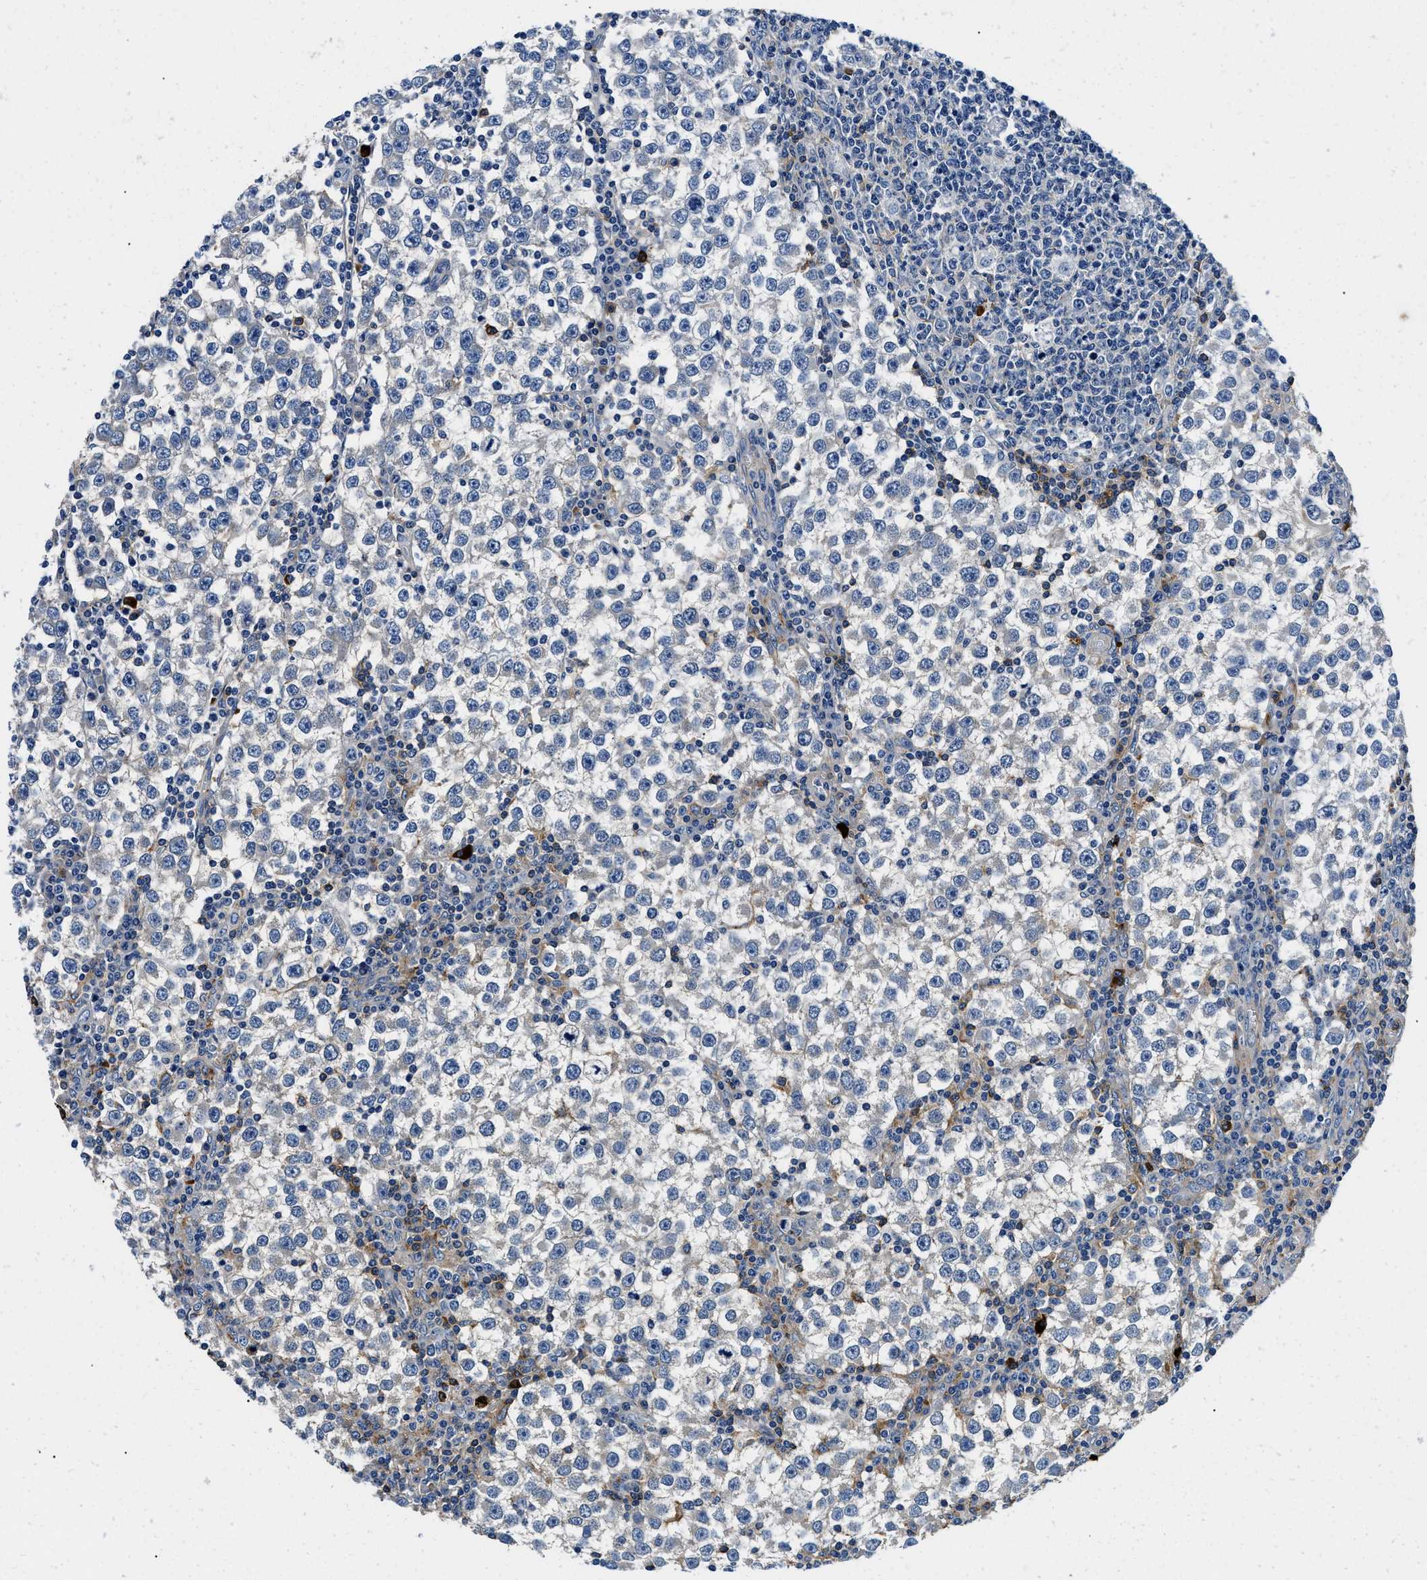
{"staining": {"intensity": "weak", "quantity": "<25%", "location": "cytoplasmic/membranous"}, "tissue": "testis cancer", "cell_type": "Tumor cells", "image_type": "cancer", "snomed": [{"axis": "morphology", "description": "Seminoma, NOS"}, {"axis": "topography", "description": "Testis"}], "caption": "The histopathology image exhibits no staining of tumor cells in testis cancer. (DAB immunohistochemistry (IHC), high magnification).", "gene": "ZFAND3", "patient": {"sex": "male", "age": 65}}